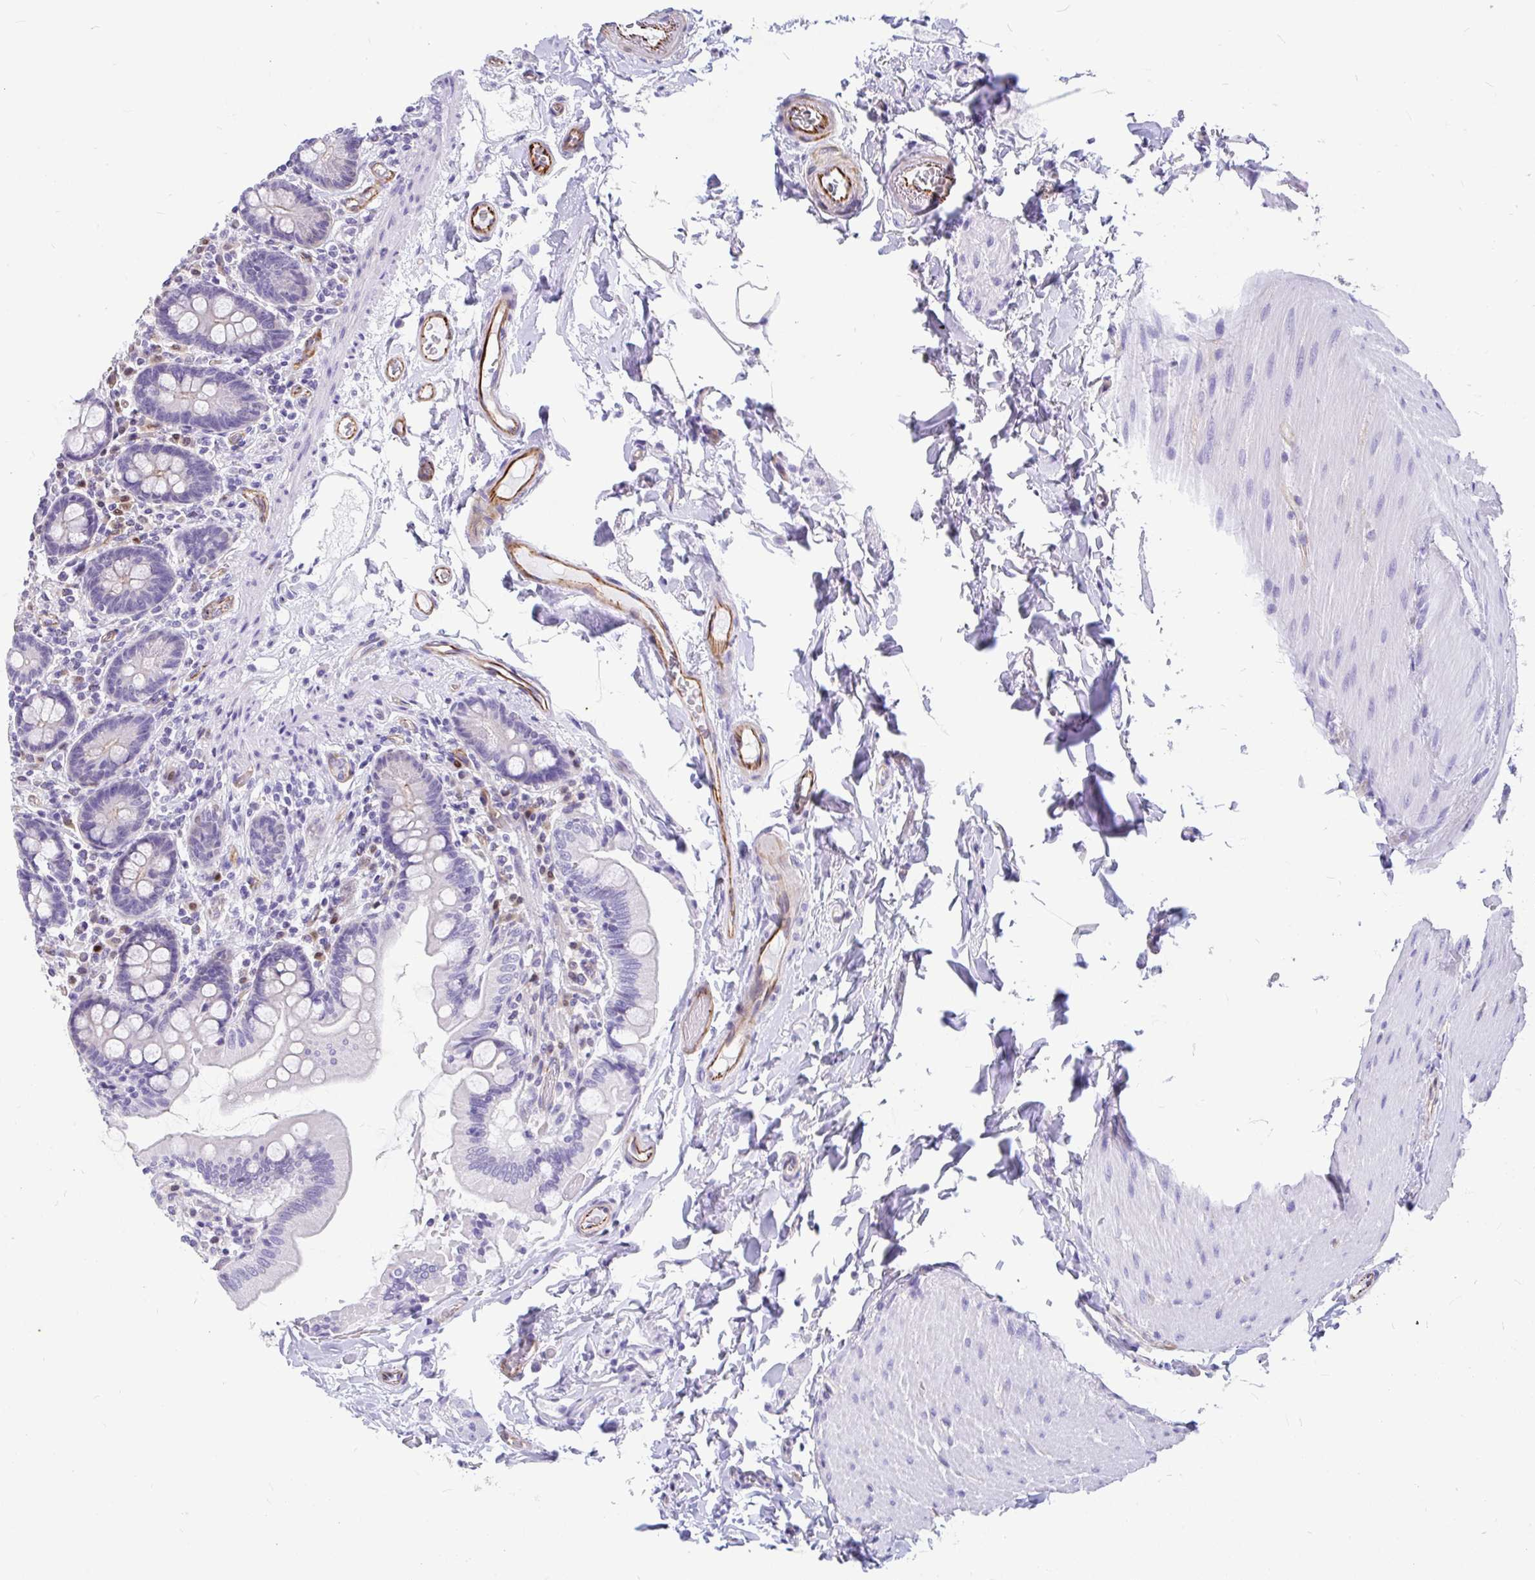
{"staining": {"intensity": "negative", "quantity": "none", "location": "none"}, "tissue": "small intestine", "cell_type": "Glandular cells", "image_type": "normal", "snomed": [{"axis": "morphology", "description": "Normal tissue, NOS"}, {"axis": "topography", "description": "Small intestine"}], "caption": "Protein analysis of unremarkable small intestine demonstrates no significant positivity in glandular cells.", "gene": "EML5", "patient": {"sex": "female", "age": 64}}